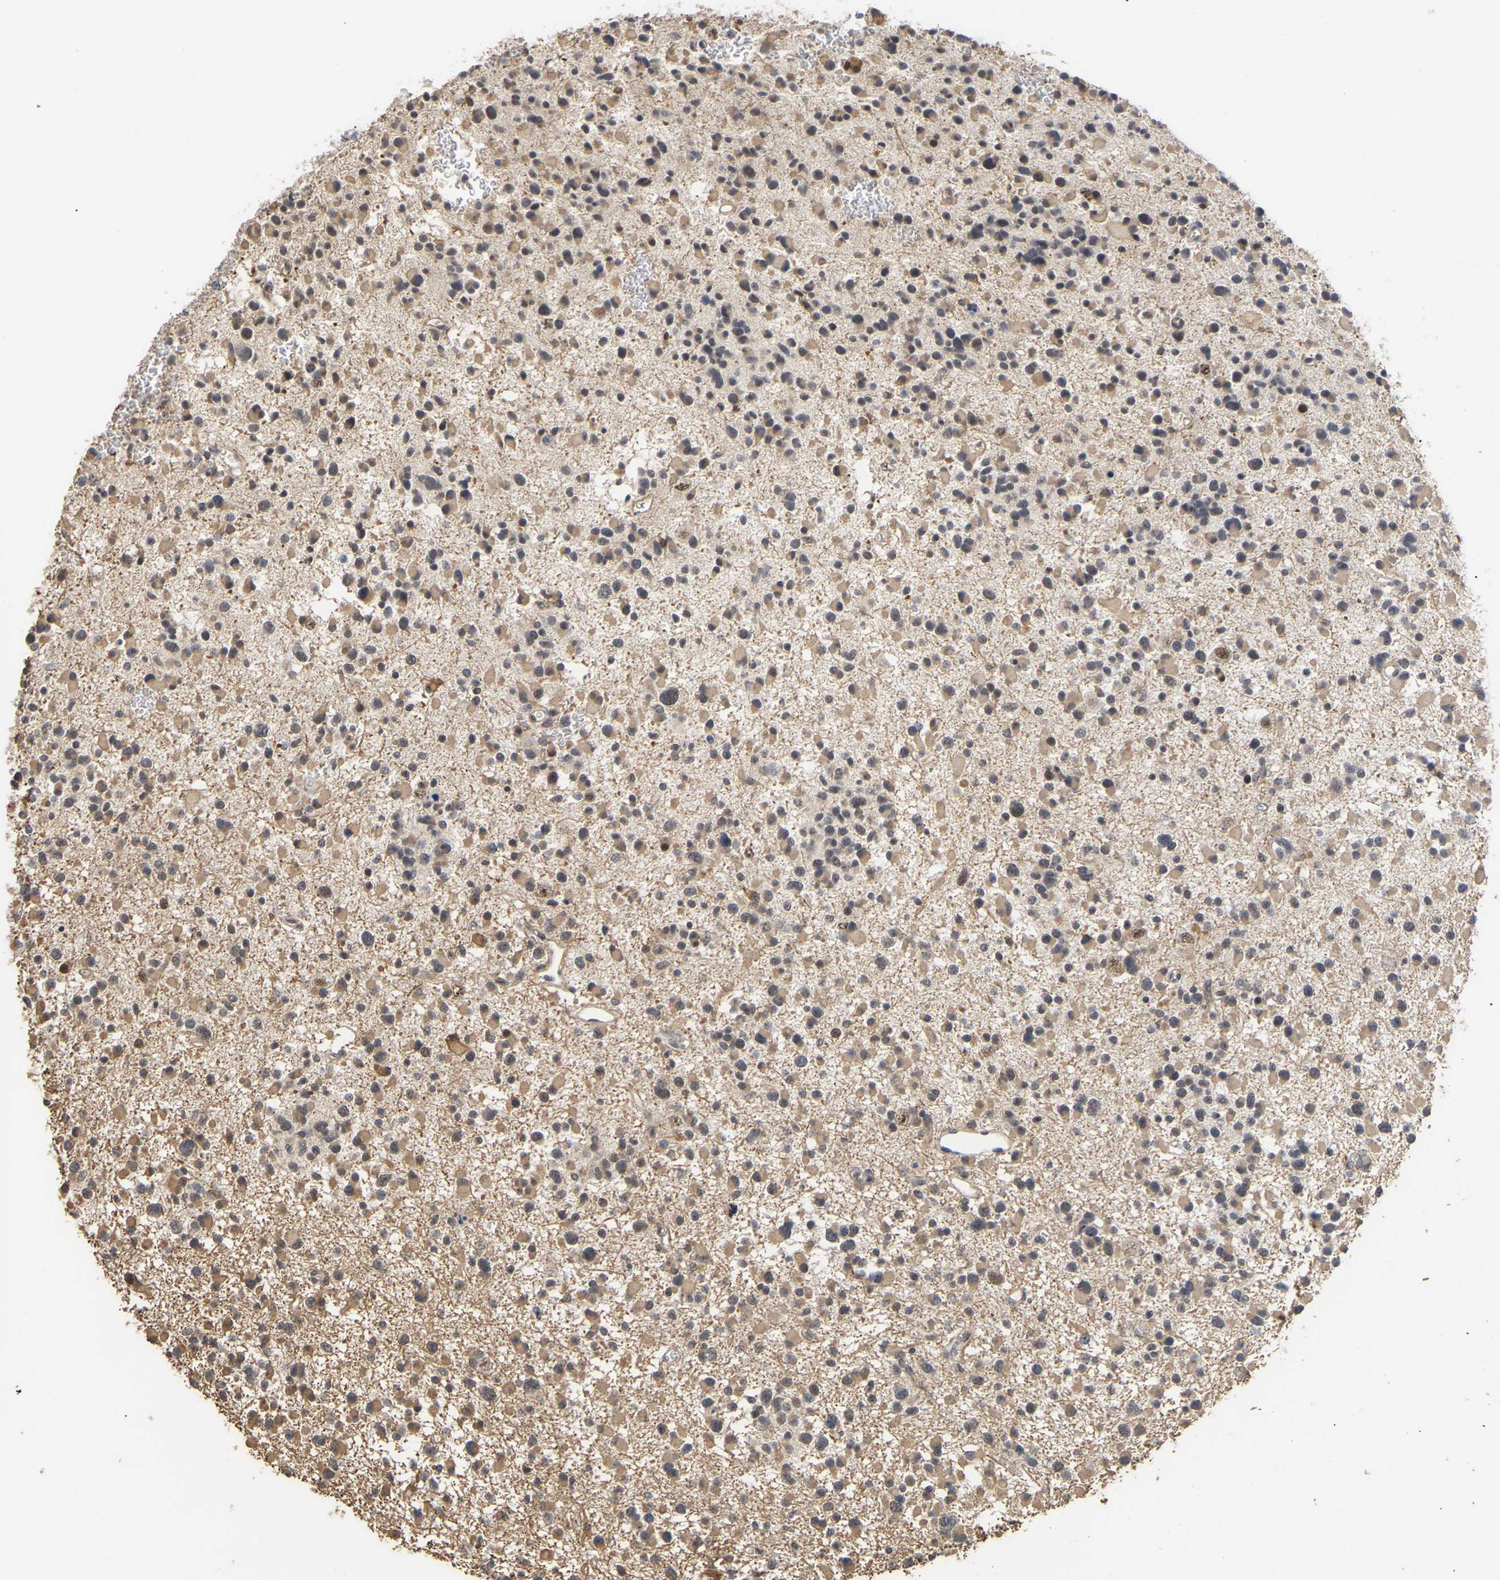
{"staining": {"intensity": "weak", "quantity": ">75%", "location": "cytoplasmic/membranous"}, "tissue": "glioma", "cell_type": "Tumor cells", "image_type": "cancer", "snomed": [{"axis": "morphology", "description": "Glioma, malignant, Low grade"}, {"axis": "topography", "description": "Brain"}], "caption": "Immunohistochemical staining of glioma exhibits weak cytoplasmic/membranous protein expression in approximately >75% of tumor cells.", "gene": "JAZF1", "patient": {"sex": "female", "age": 22}}